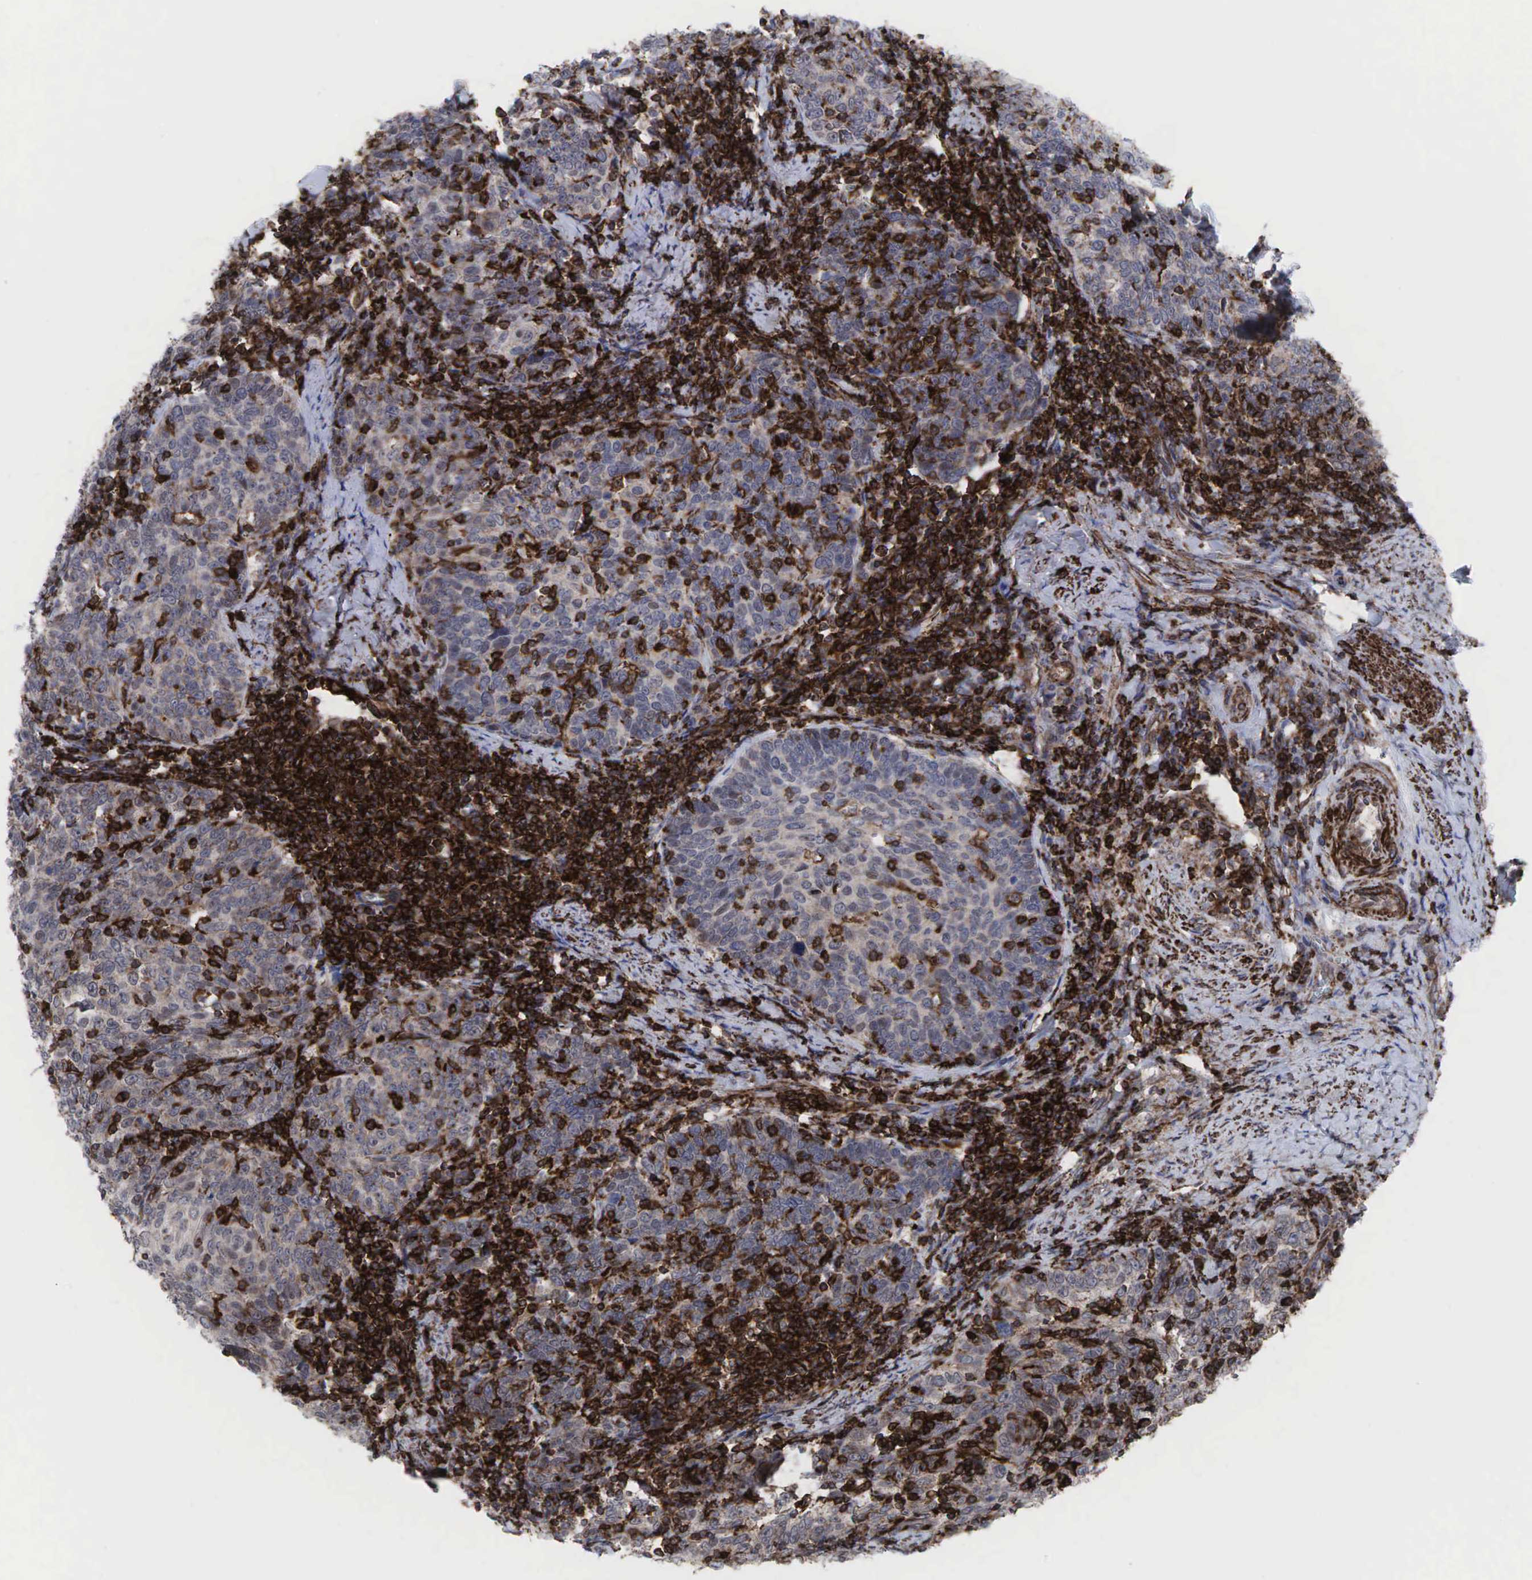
{"staining": {"intensity": "weak", "quantity": ">75%", "location": "cytoplasmic/membranous"}, "tissue": "cervical cancer", "cell_type": "Tumor cells", "image_type": "cancer", "snomed": [{"axis": "morphology", "description": "Squamous cell carcinoma, NOS"}, {"axis": "topography", "description": "Cervix"}], "caption": "Tumor cells reveal weak cytoplasmic/membranous staining in approximately >75% of cells in squamous cell carcinoma (cervical). Immunohistochemistry (ihc) stains the protein in brown and the nuclei are stained blue.", "gene": "GPRASP1", "patient": {"sex": "female", "age": 41}}